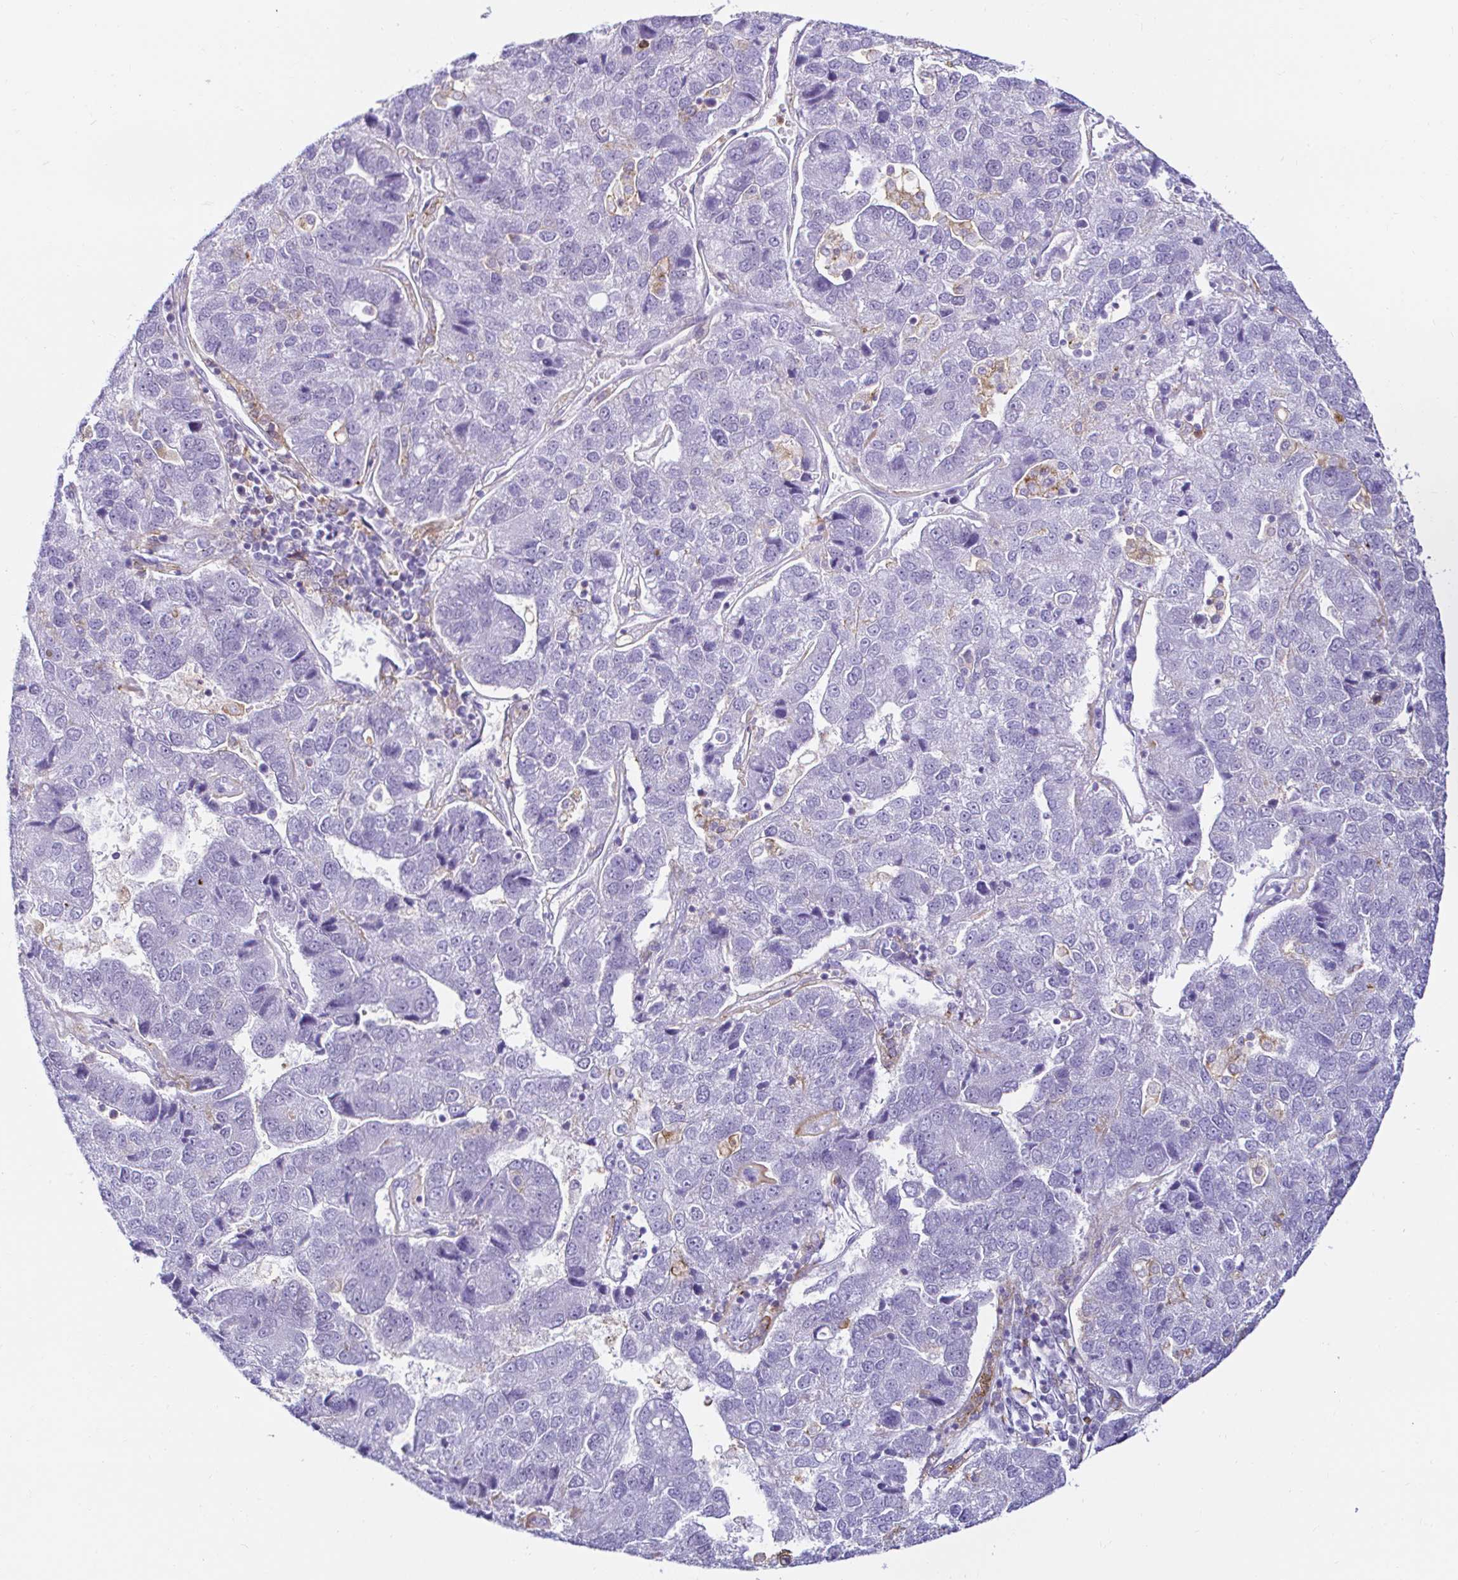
{"staining": {"intensity": "negative", "quantity": "none", "location": "none"}, "tissue": "pancreatic cancer", "cell_type": "Tumor cells", "image_type": "cancer", "snomed": [{"axis": "morphology", "description": "Adenocarcinoma, NOS"}, {"axis": "topography", "description": "Pancreas"}], "caption": "Immunohistochemistry image of human pancreatic cancer (adenocarcinoma) stained for a protein (brown), which demonstrates no staining in tumor cells.", "gene": "CYBB", "patient": {"sex": "female", "age": 61}}